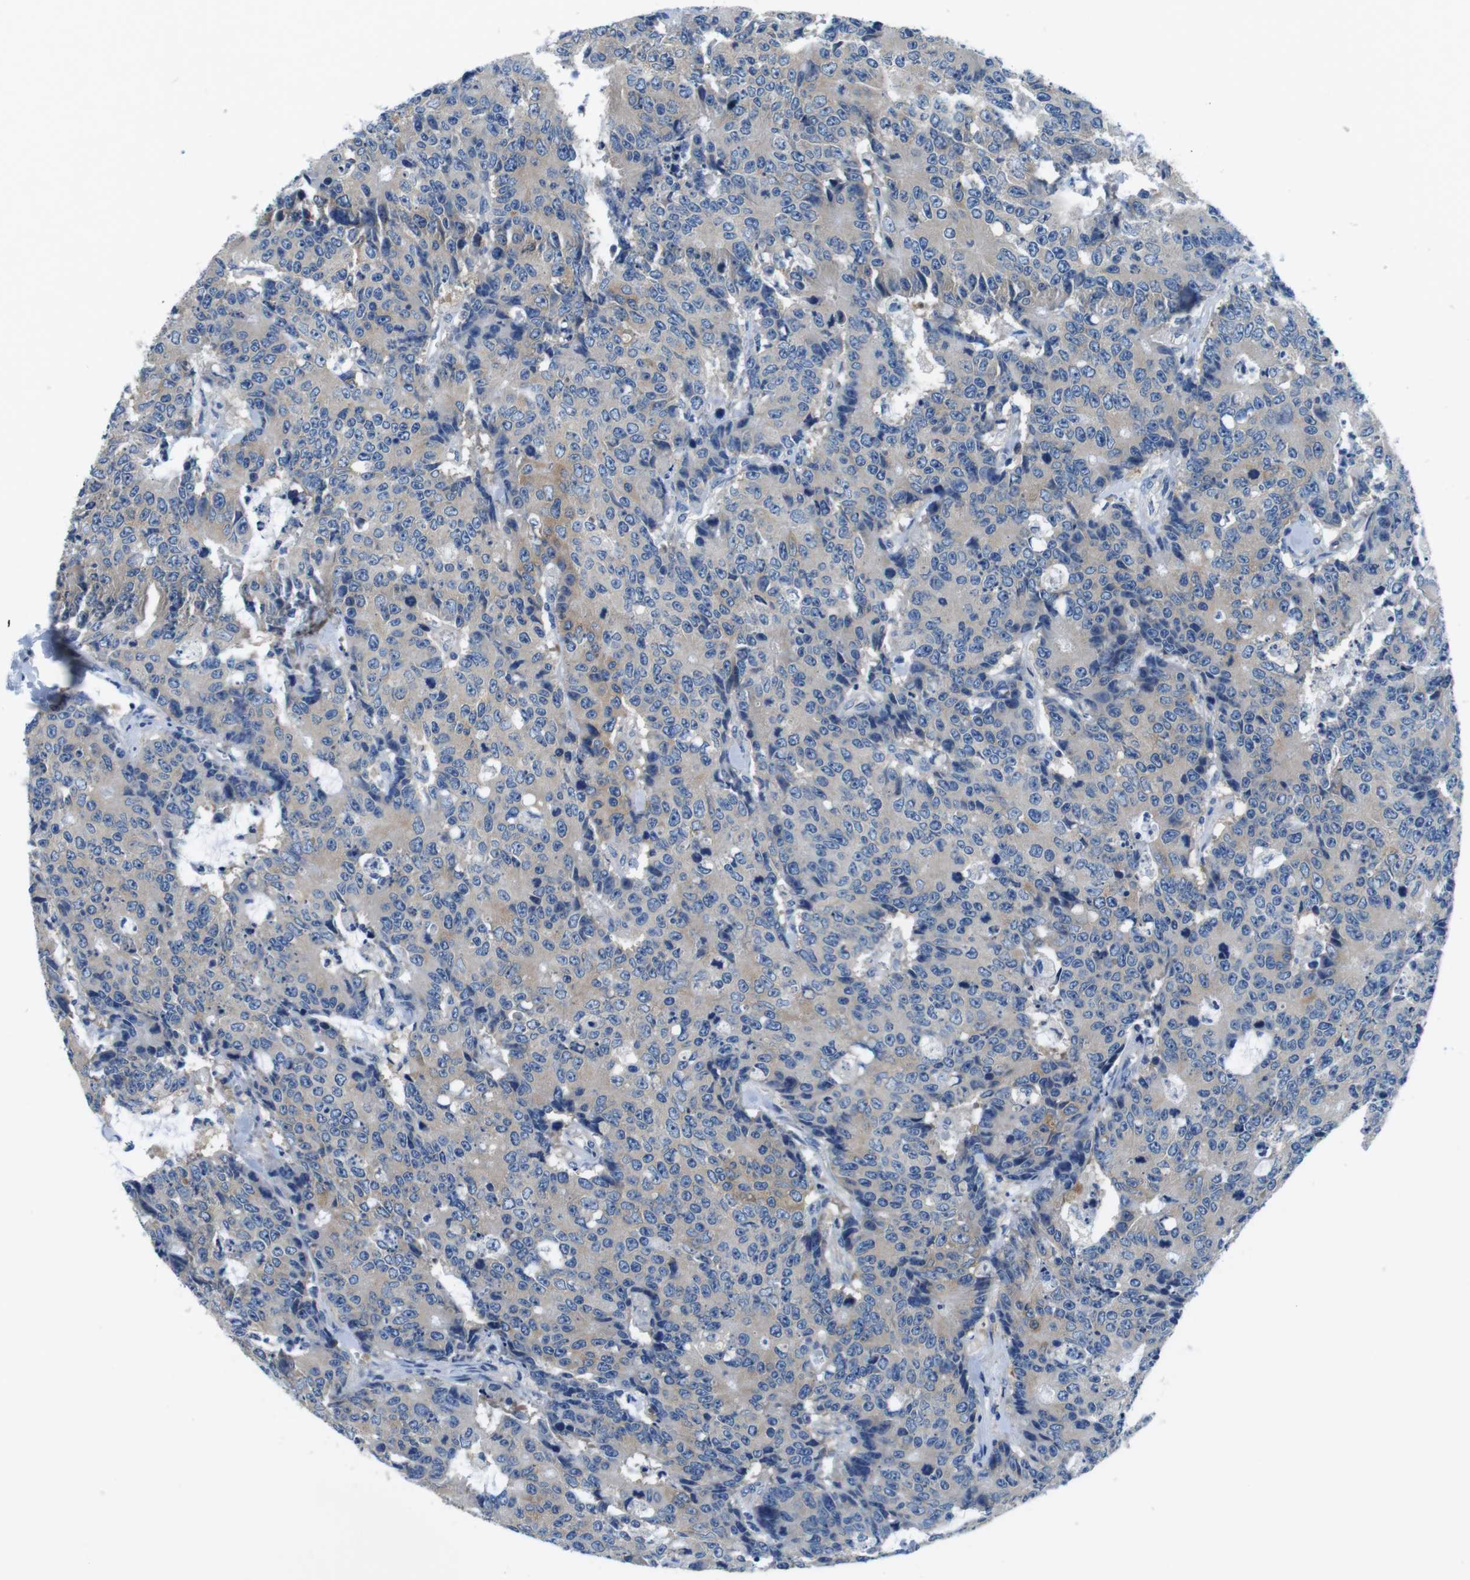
{"staining": {"intensity": "weak", "quantity": "<25%", "location": "cytoplasmic/membranous"}, "tissue": "colorectal cancer", "cell_type": "Tumor cells", "image_type": "cancer", "snomed": [{"axis": "morphology", "description": "Adenocarcinoma, NOS"}, {"axis": "topography", "description": "Colon"}], "caption": "High power microscopy micrograph of an immunohistochemistry photomicrograph of adenocarcinoma (colorectal), revealing no significant staining in tumor cells.", "gene": "DENND4C", "patient": {"sex": "female", "age": 86}}